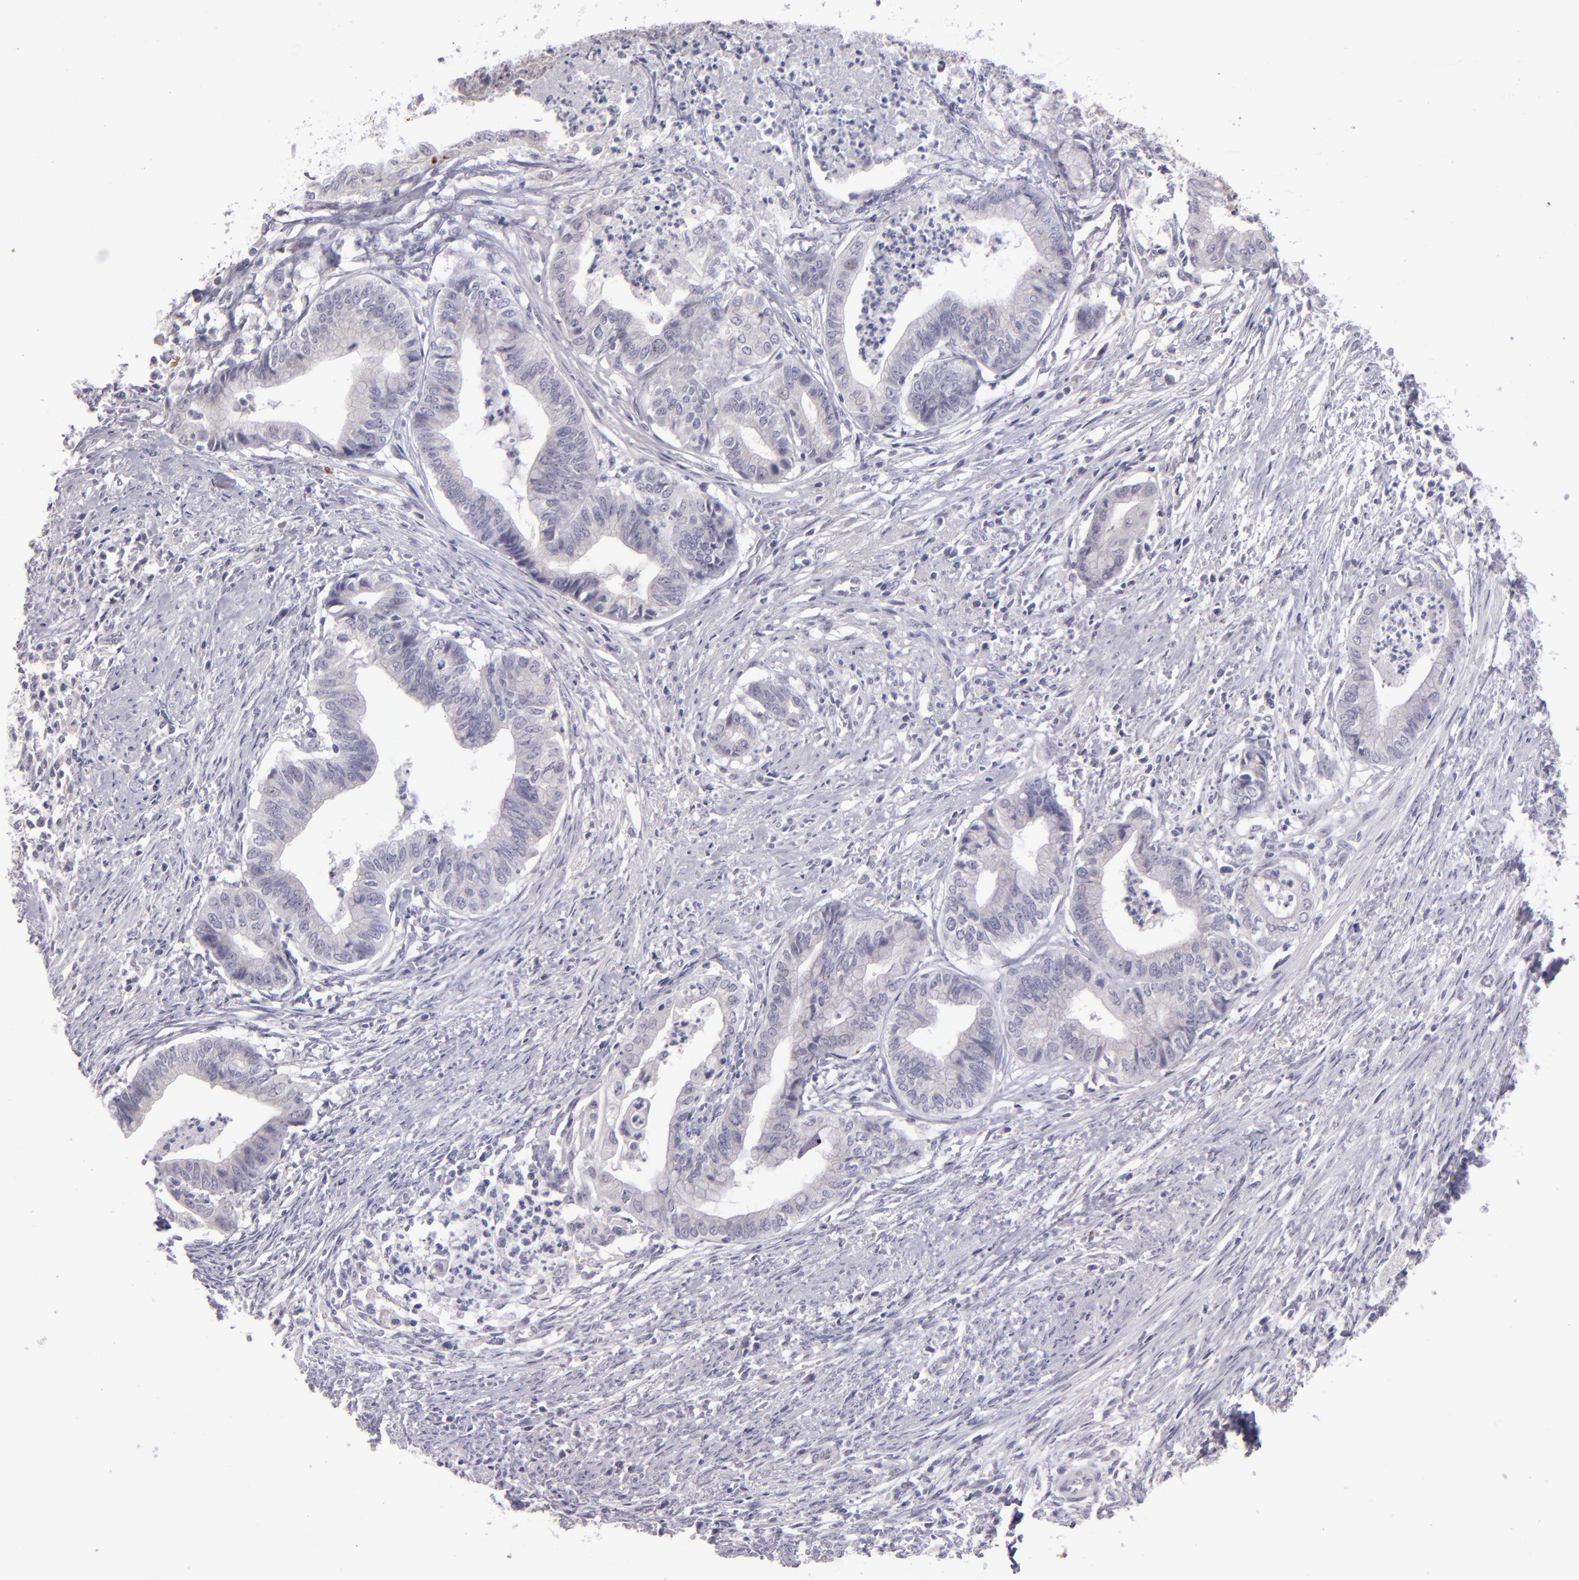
{"staining": {"intensity": "negative", "quantity": "none", "location": "none"}, "tissue": "endometrial cancer", "cell_type": "Tumor cells", "image_type": "cancer", "snomed": [{"axis": "morphology", "description": "Necrosis, NOS"}, {"axis": "morphology", "description": "Adenocarcinoma, NOS"}, {"axis": "topography", "description": "Endometrium"}], "caption": "Immunohistochemistry photomicrograph of neoplastic tissue: adenocarcinoma (endometrial) stained with DAB demonstrates no significant protein positivity in tumor cells.", "gene": "SNCB", "patient": {"sex": "female", "age": 79}}